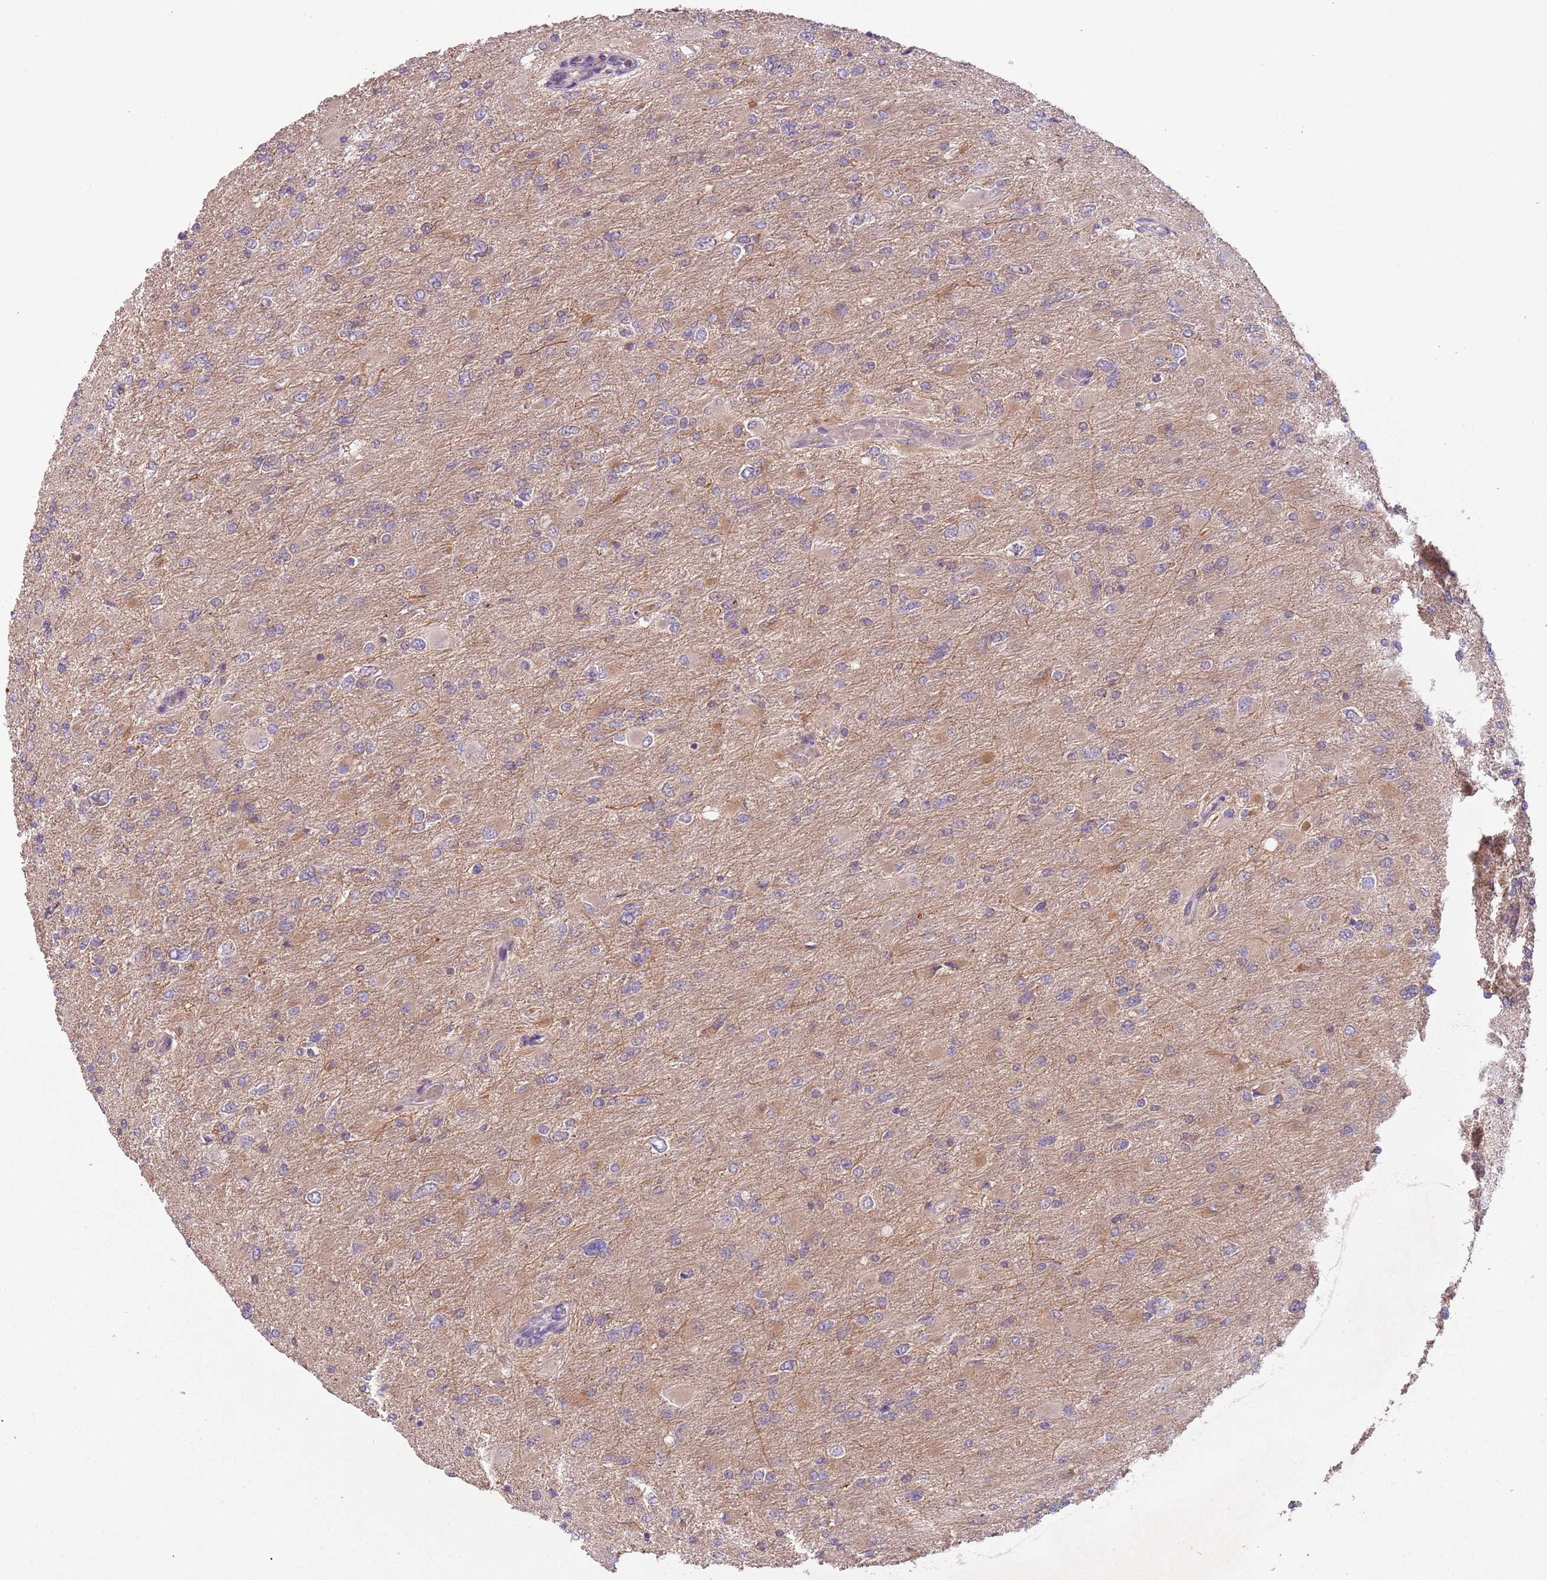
{"staining": {"intensity": "weak", "quantity": "25%-75%", "location": "cytoplasmic/membranous"}, "tissue": "glioma", "cell_type": "Tumor cells", "image_type": "cancer", "snomed": [{"axis": "morphology", "description": "Glioma, malignant, High grade"}, {"axis": "topography", "description": "Cerebral cortex"}], "caption": "Immunohistochemical staining of human glioma shows low levels of weak cytoplasmic/membranous protein staining in approximately 25%-75% of tumor cells.", "gene": "FECH", "patient": {"sex": "female", "age": 36}}